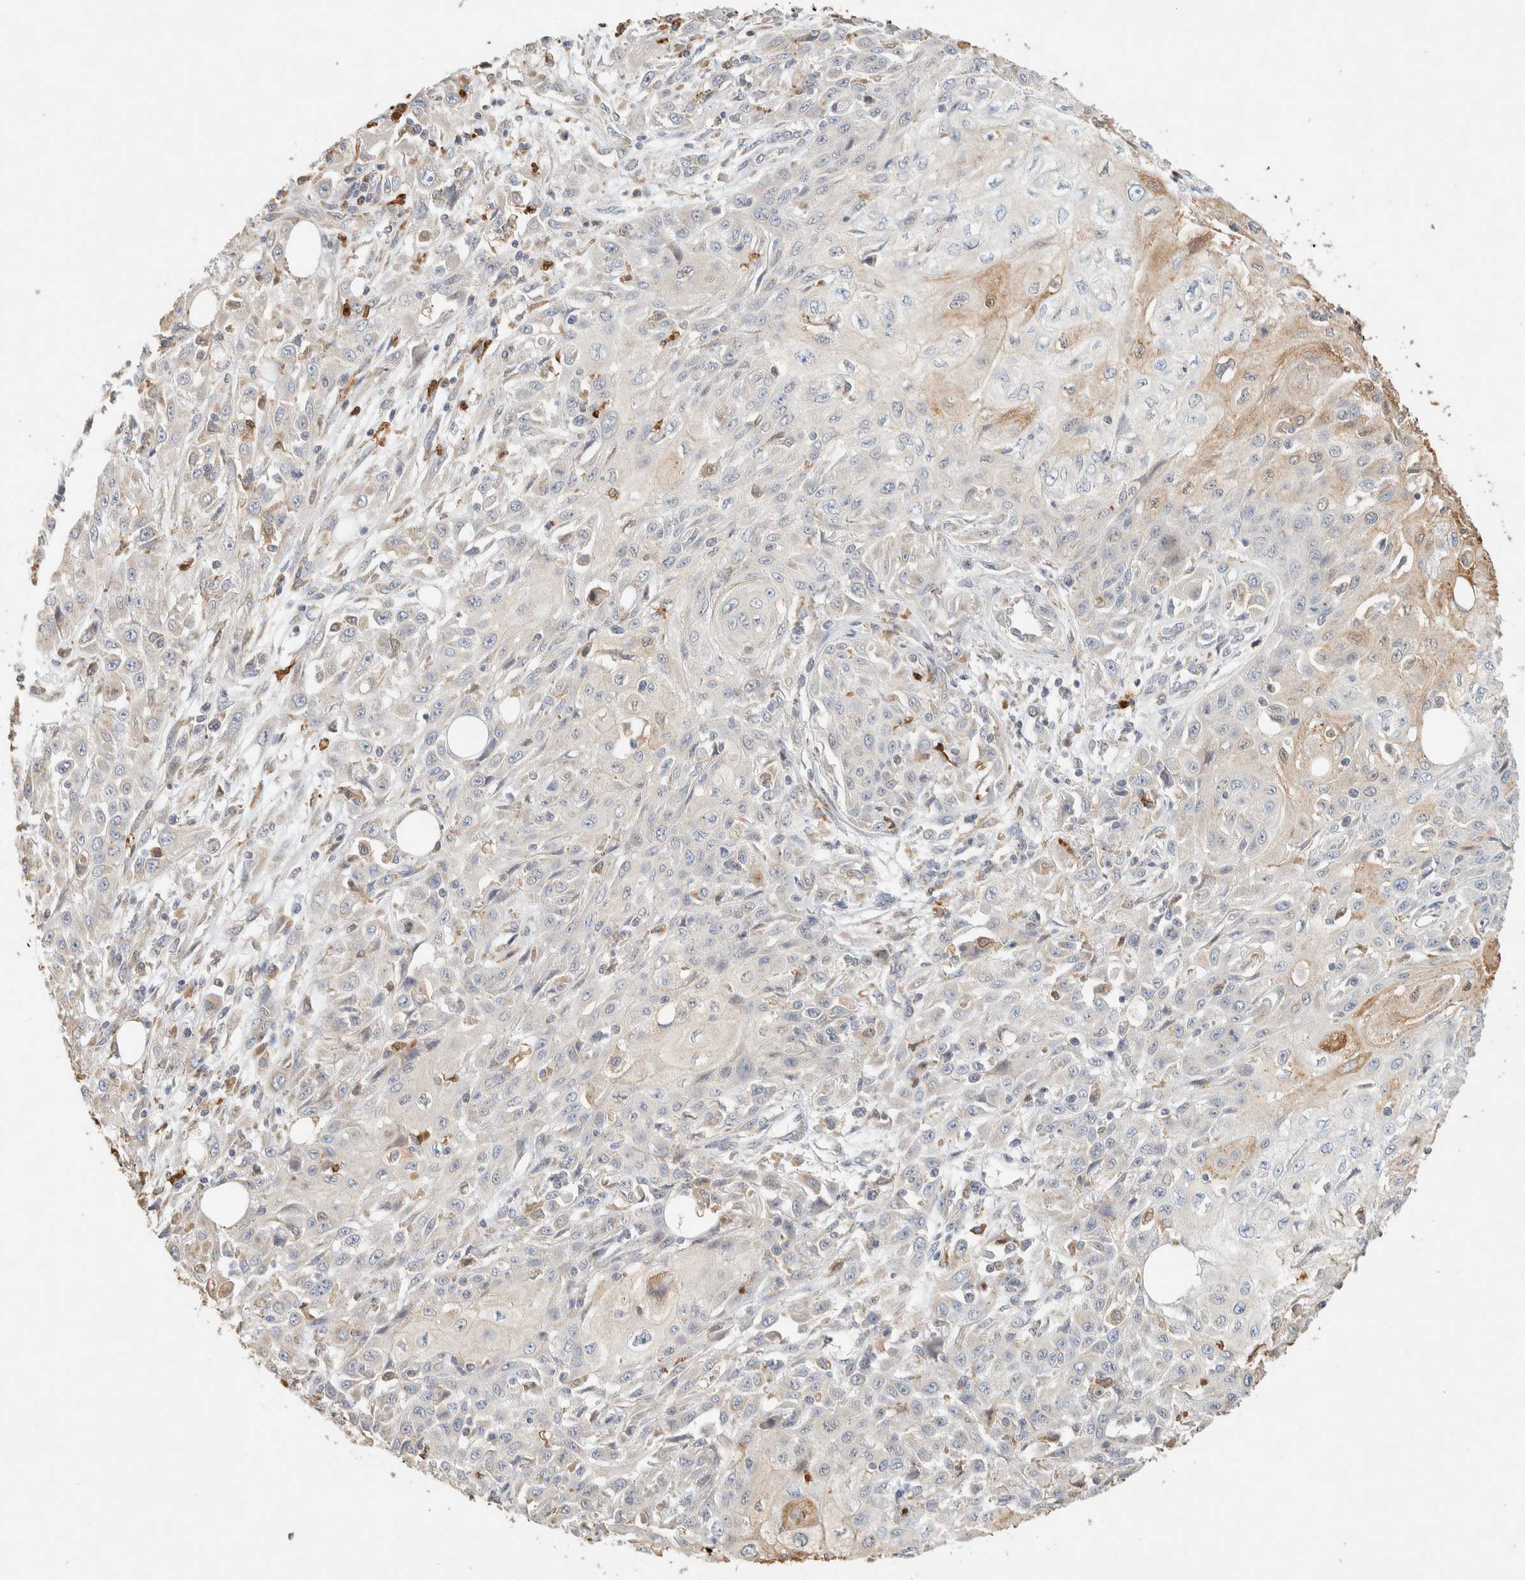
{"staining": {"intensity": "negative", "quantity": "none", "location": "none"}, "tissue": "skin cancer", "cell_type": "Tumor cells", "image_type": "cancer", "snomed": [{"axis": "morphology", "description": "Squamous cell carcinoma, NOS"}, {"axis": "morphology", "description": "Squamous cell carcinoma, metastatic, NOS"}, {"axis": "topography", "description": "Skin"}, {"axis": "topography", "description": "Lymph node"}], "caption": "Tumor cells show no significant positivity in skin cancer (metastatic squamous cell carcinoma).", "gene": "TTC3", "patient": {"sex": "male", "age": 75}}